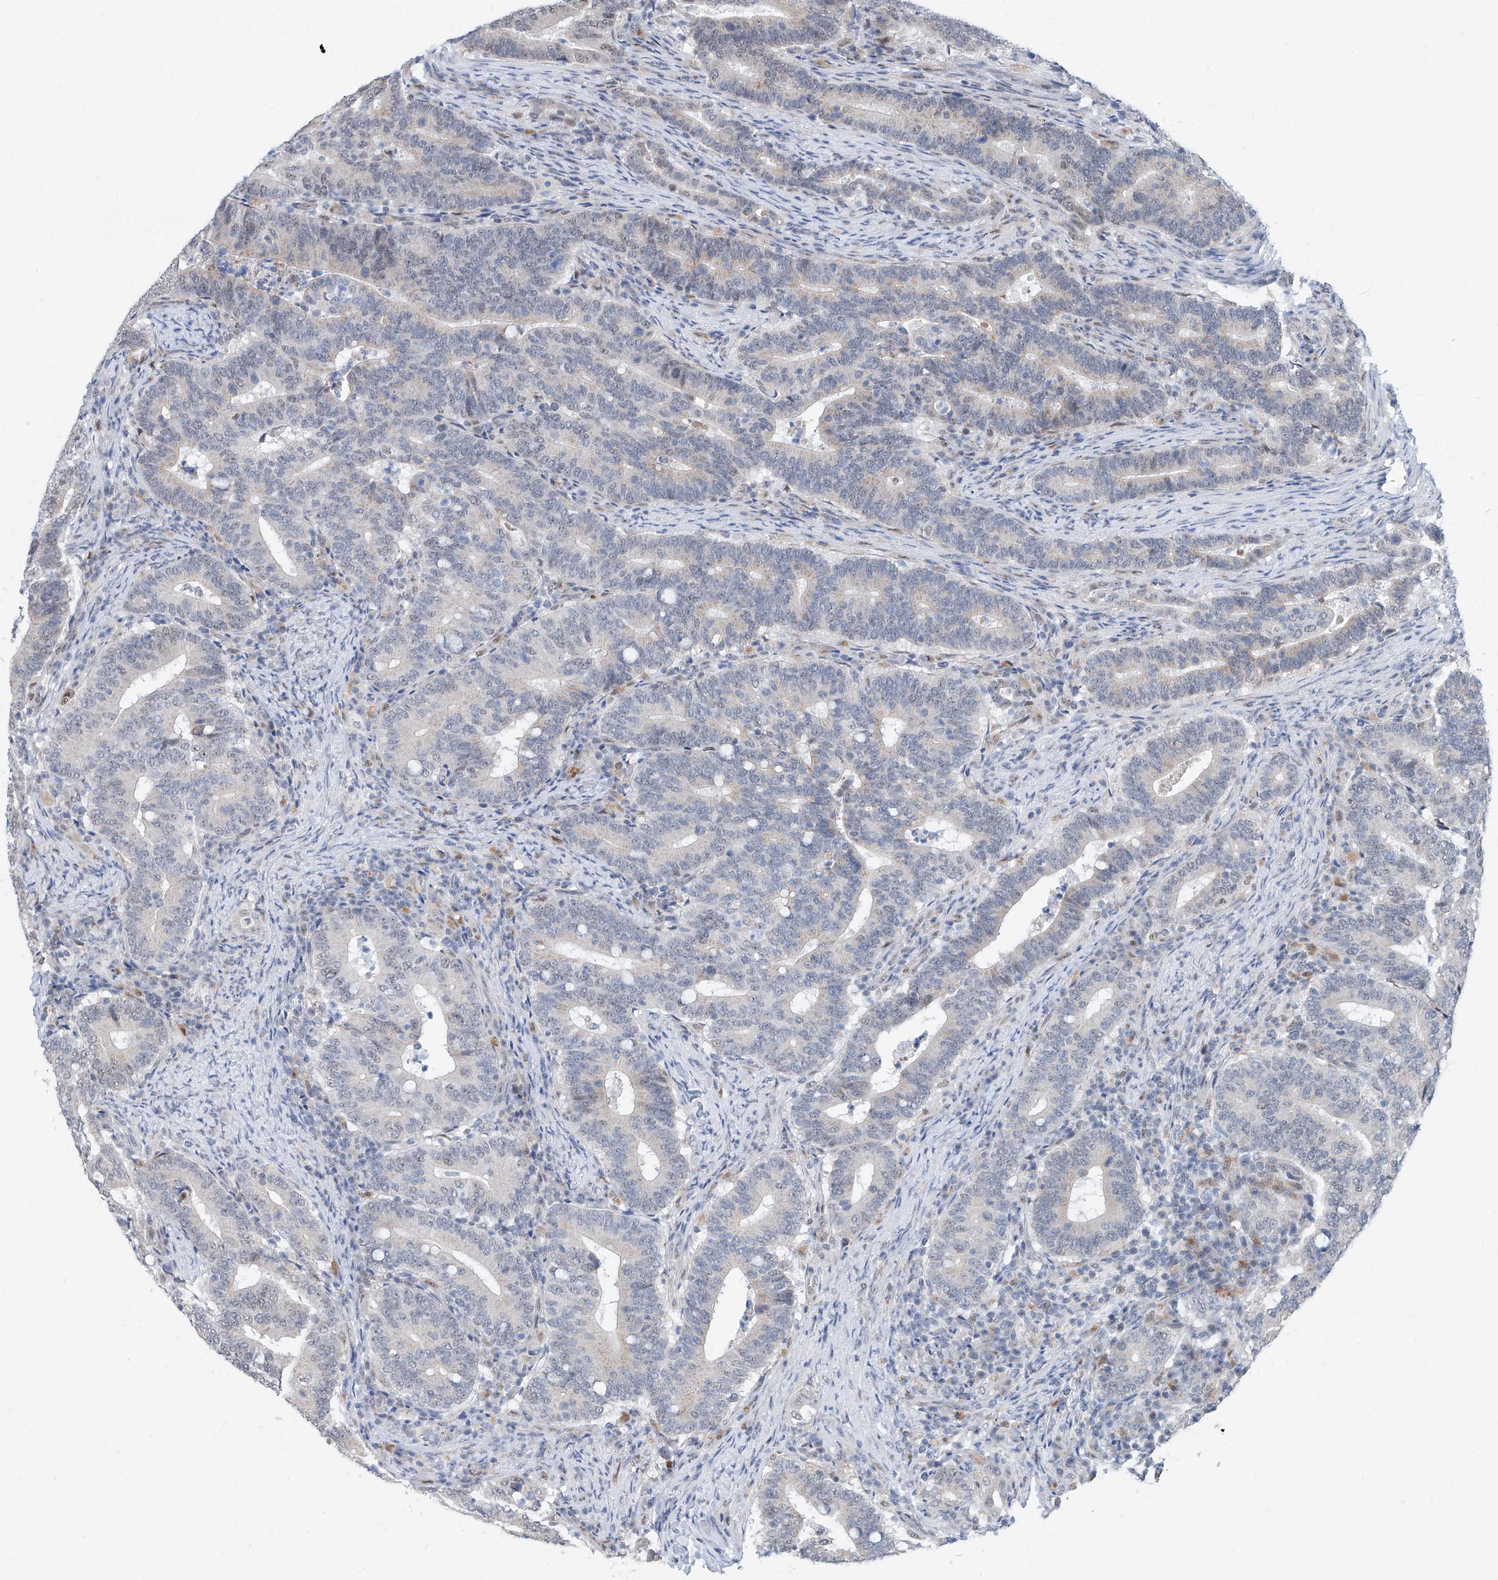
{"staining": {"intensity": "negative", "quantity": "none", "location": "none"}, "tissue": "colorectal cancer", "cell_type": "Tumor cells", "image_type": "cancer", "snomed": [{"axis": "morphology", "description": "Adenocarcinoma, NOS"}, {"axis": "topography", "description": "Colon"}], "caption": "Tumor cells show no significant protein staining in colorectal cancer.", "gene": "SDE2", "patient": {"sex": "female", "age": 66}}